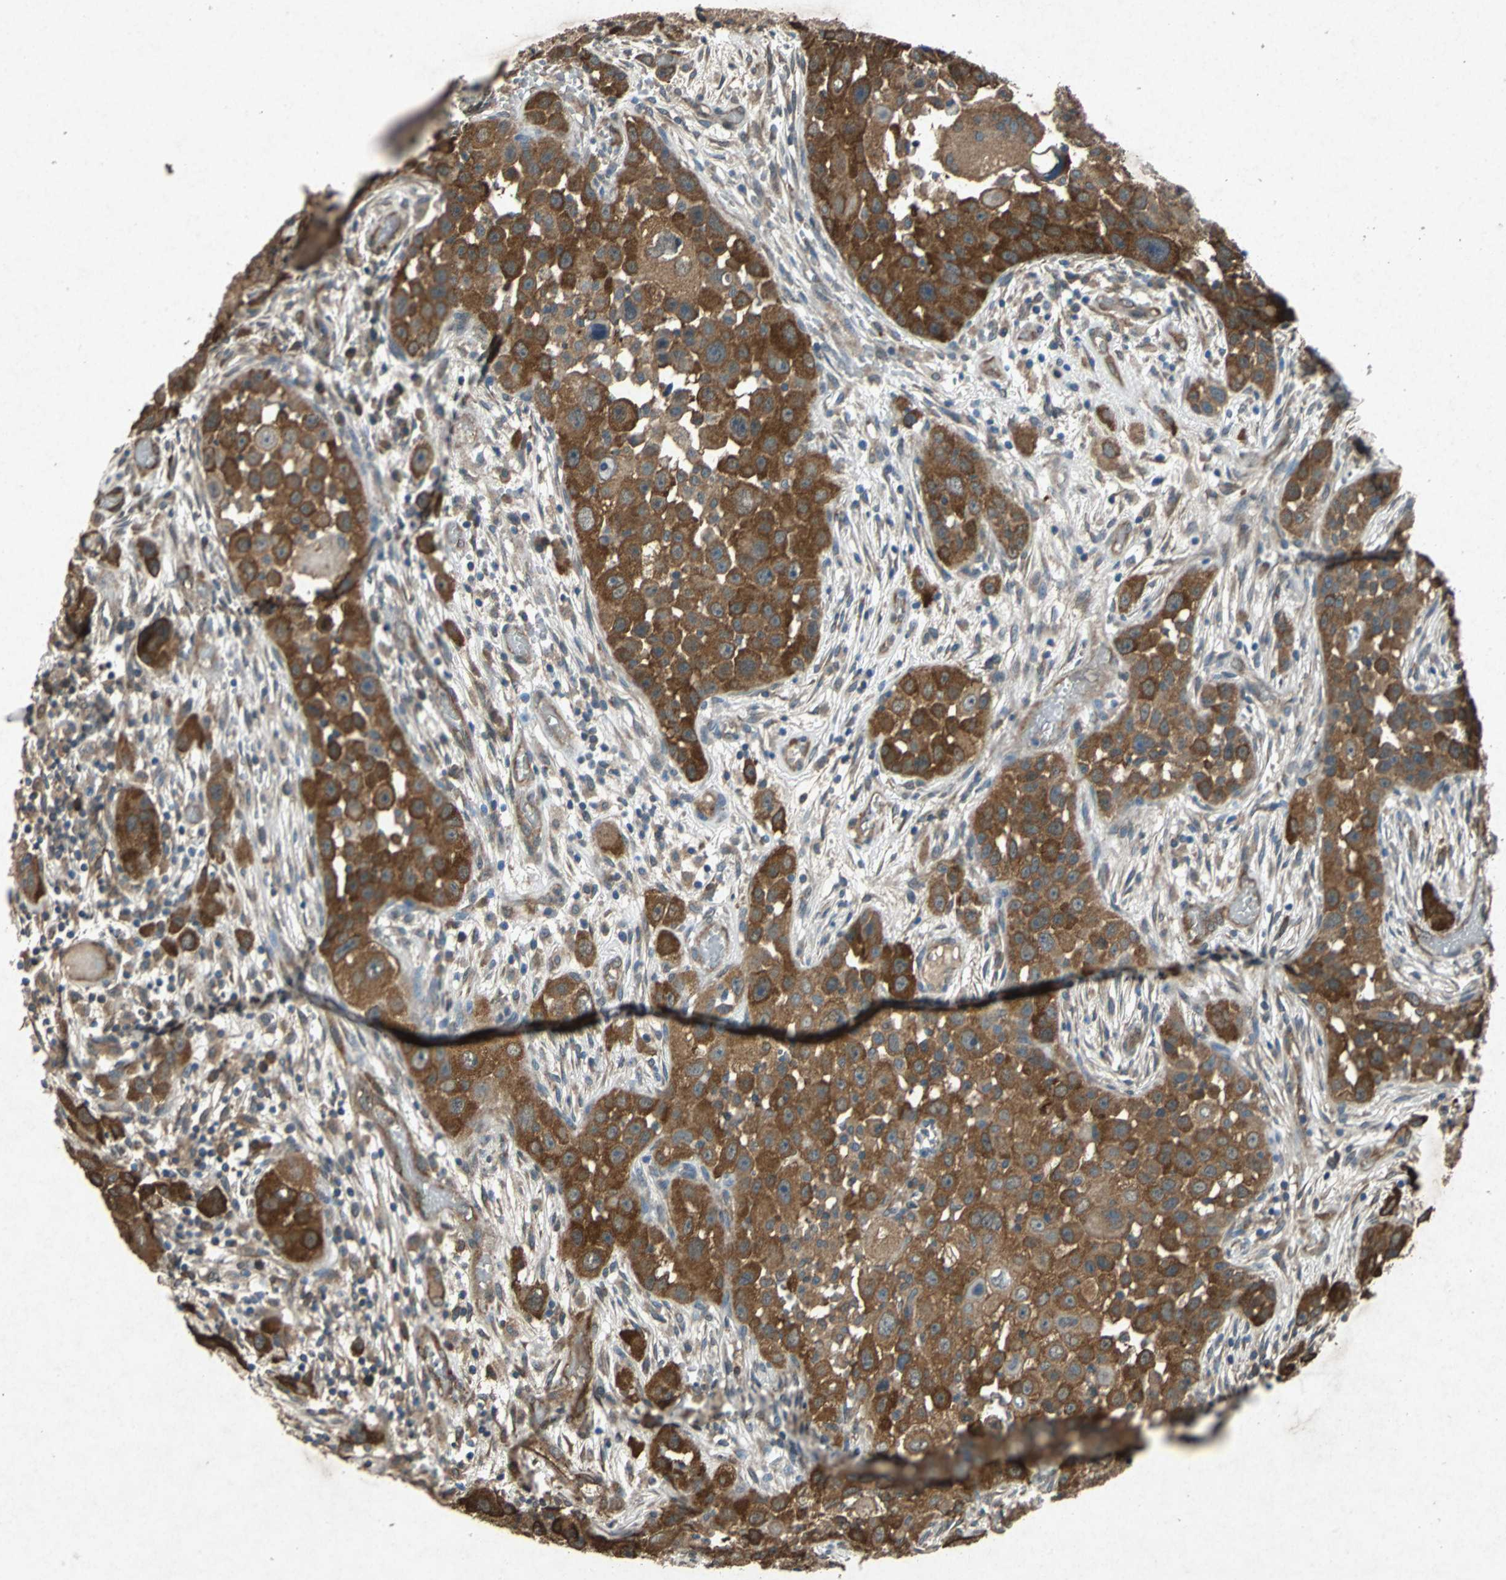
{"staining": {"intensity": "moderate", "quantity": ">75%", "location": "cytoplasmic/membranous"}, "tissue": "head and neck cancer", "cell_type": "Tumor cells", "image_type": "cancer", "snomed": [{"axis": "morphology", "description": "Carcinoma, NOS"}, {"axis": "topography", "description": "Head-Neck"}], "caption": "A brown stain labels moderate cytoplasmic/membranous expression of a protein in human head and neck carcinoma tumor cells. Nuclei are stained in blue.", "gene": "HSP90AB1", "patient": {"sex": "male", "age": 87}}